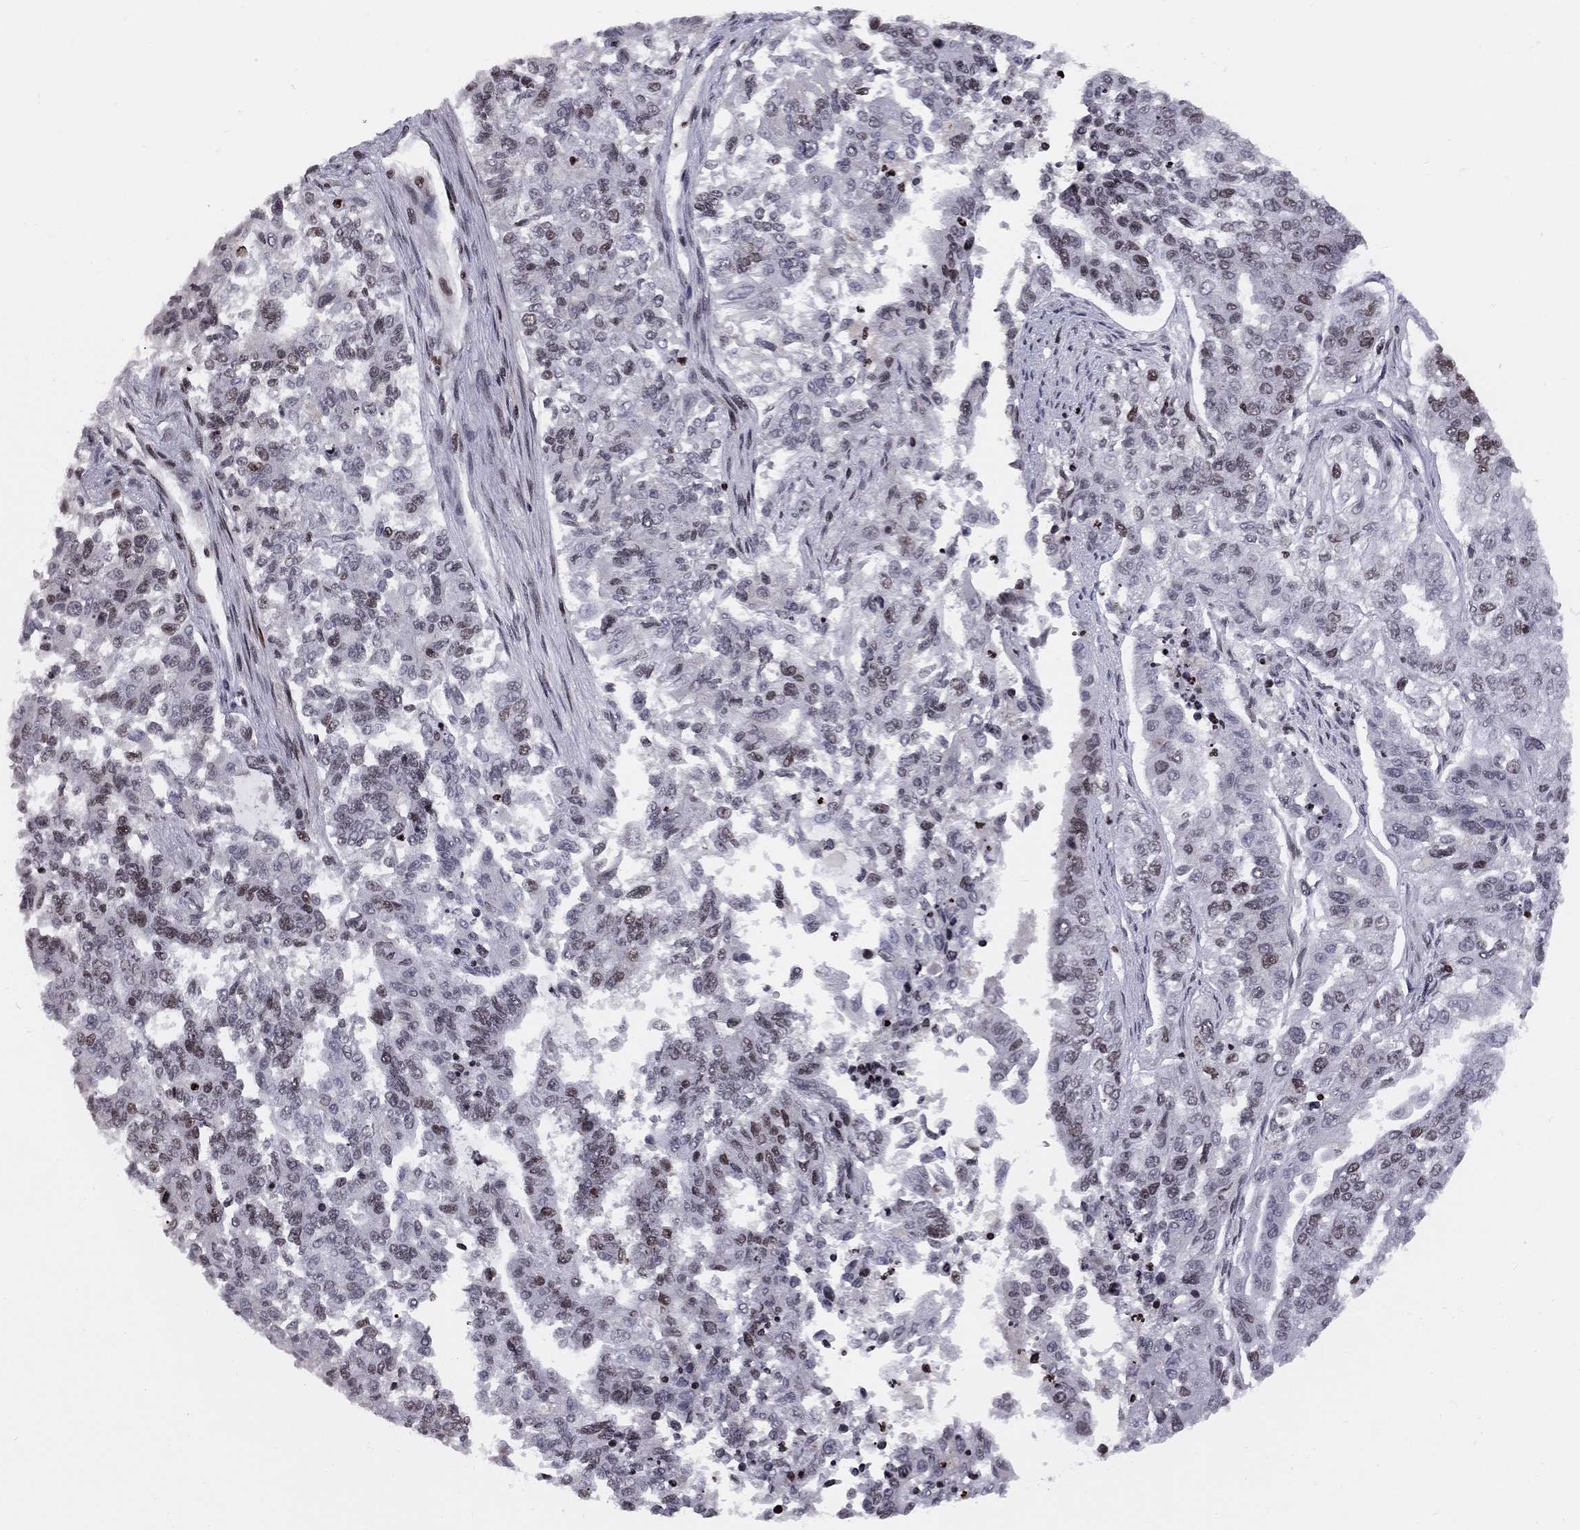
{"staining": {"intensity": "moderate", "quantity": "<25%", "location": "nuclear"}, "tissue": "endometrial cancer", "cell_type": "Tumor cells", "image_type": "cancer", "snomed": [{"axis": "morphology", "description": "Adenocarcinoma, NOS"}, {"axis": "topography", "description": "Uterus"}], "caption": "Protein analysis of endometrial cancer (adenocarcinoma) tissue exhibits moderate nuclear staining in approximately <25% of tumor cells.", "gene": "RNASEH2C", "patient": {"sex": "female", "age": 59}}